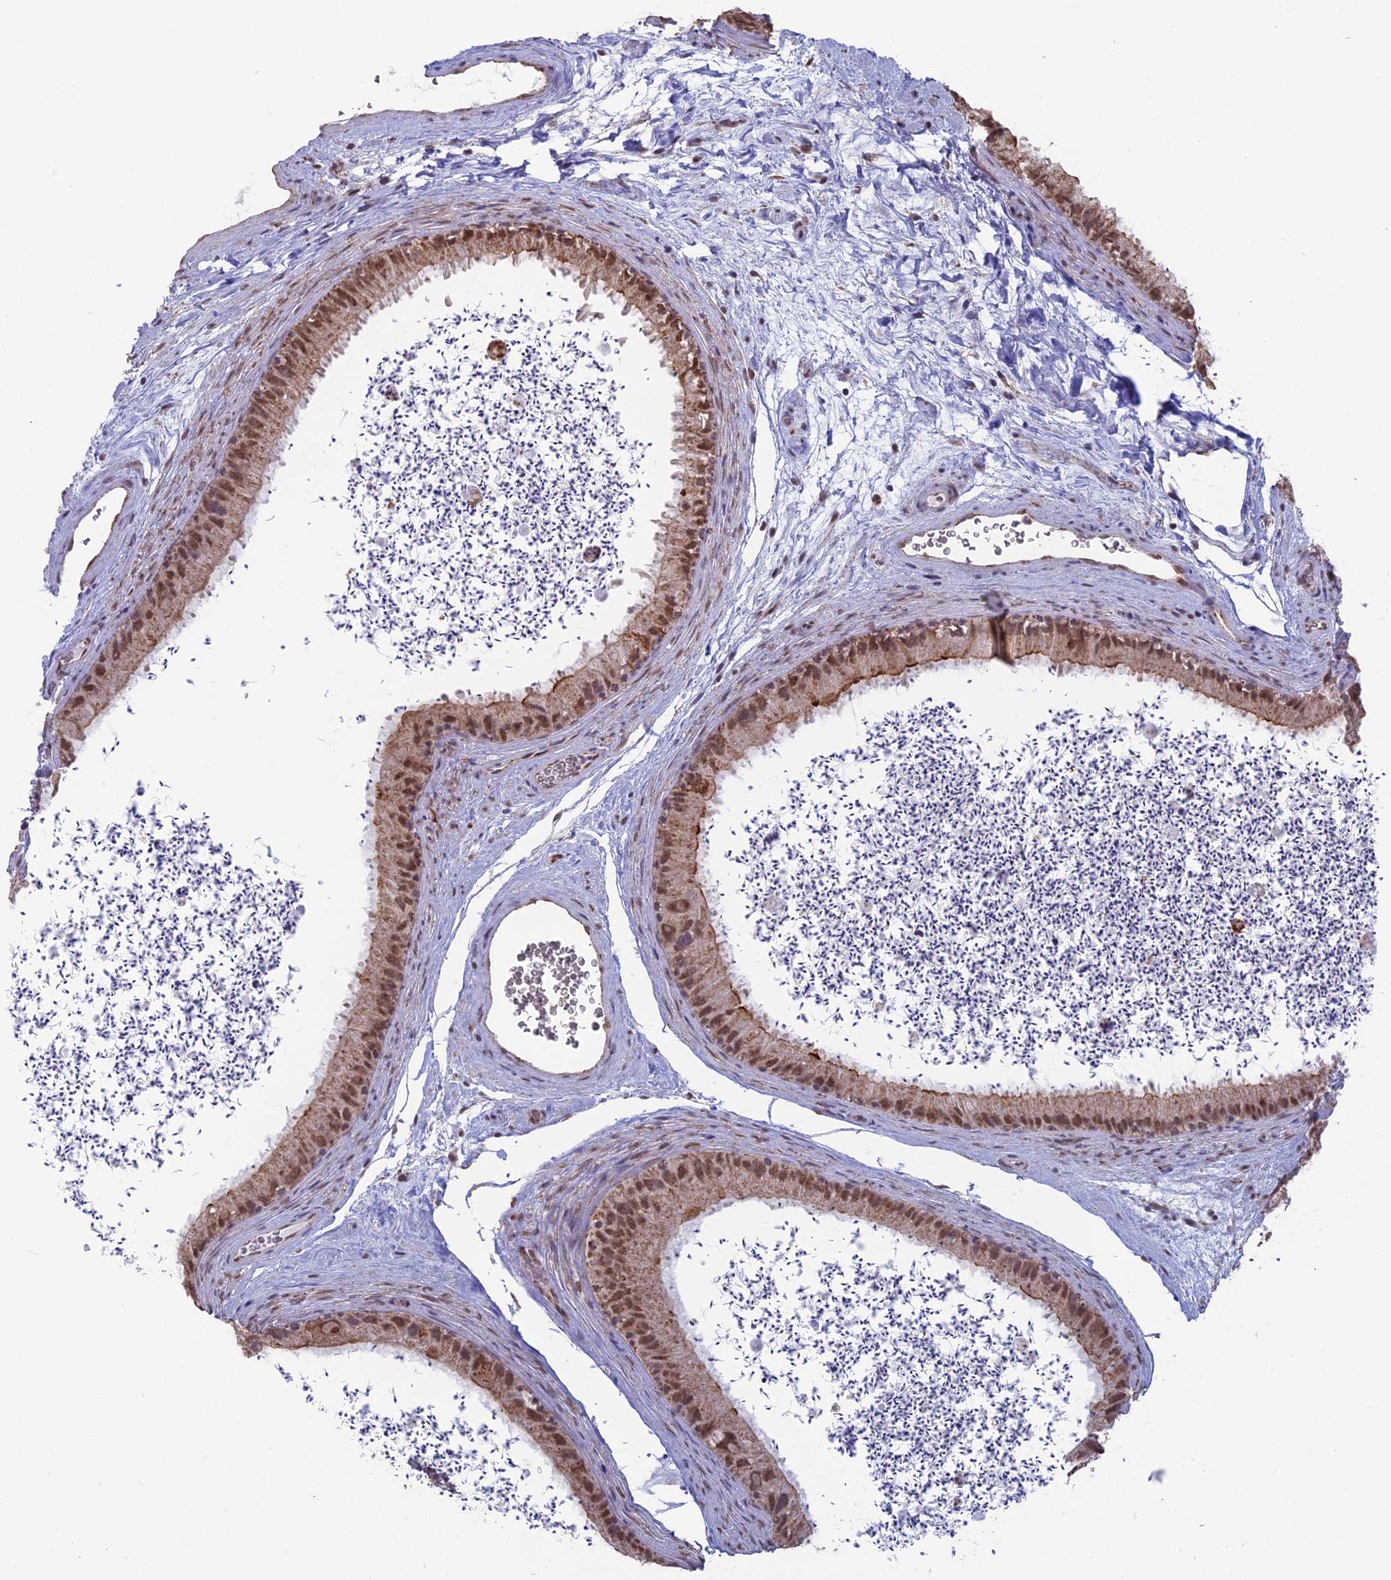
{"staining": {"intensity": "moderate", "quantity": ">75%", "location": "cytoplasmic/membranous,nuclear"}, "tissue": "epididymis", "cell_type": "Glandular cells", "image_type": "normal", "snomed": [{"axis": "morphology", "description": "Normal tissue, NOS"}, {"axis": "topography", "description": "Epididymis, spermatic cord, NOS"}], "caption": "Benign epididymis displays moderate cytoplasmic/membranous,nuclear expression in approximately >75% of glandular cells Using DAB (3,3'-diaminobenzidine) (brown) and hematoxylin (blue) stains, captured at high magnification using brightfield microscopy..", "gene": "ARHGAP40", "patient": {"sex": "male", "age": 50}}